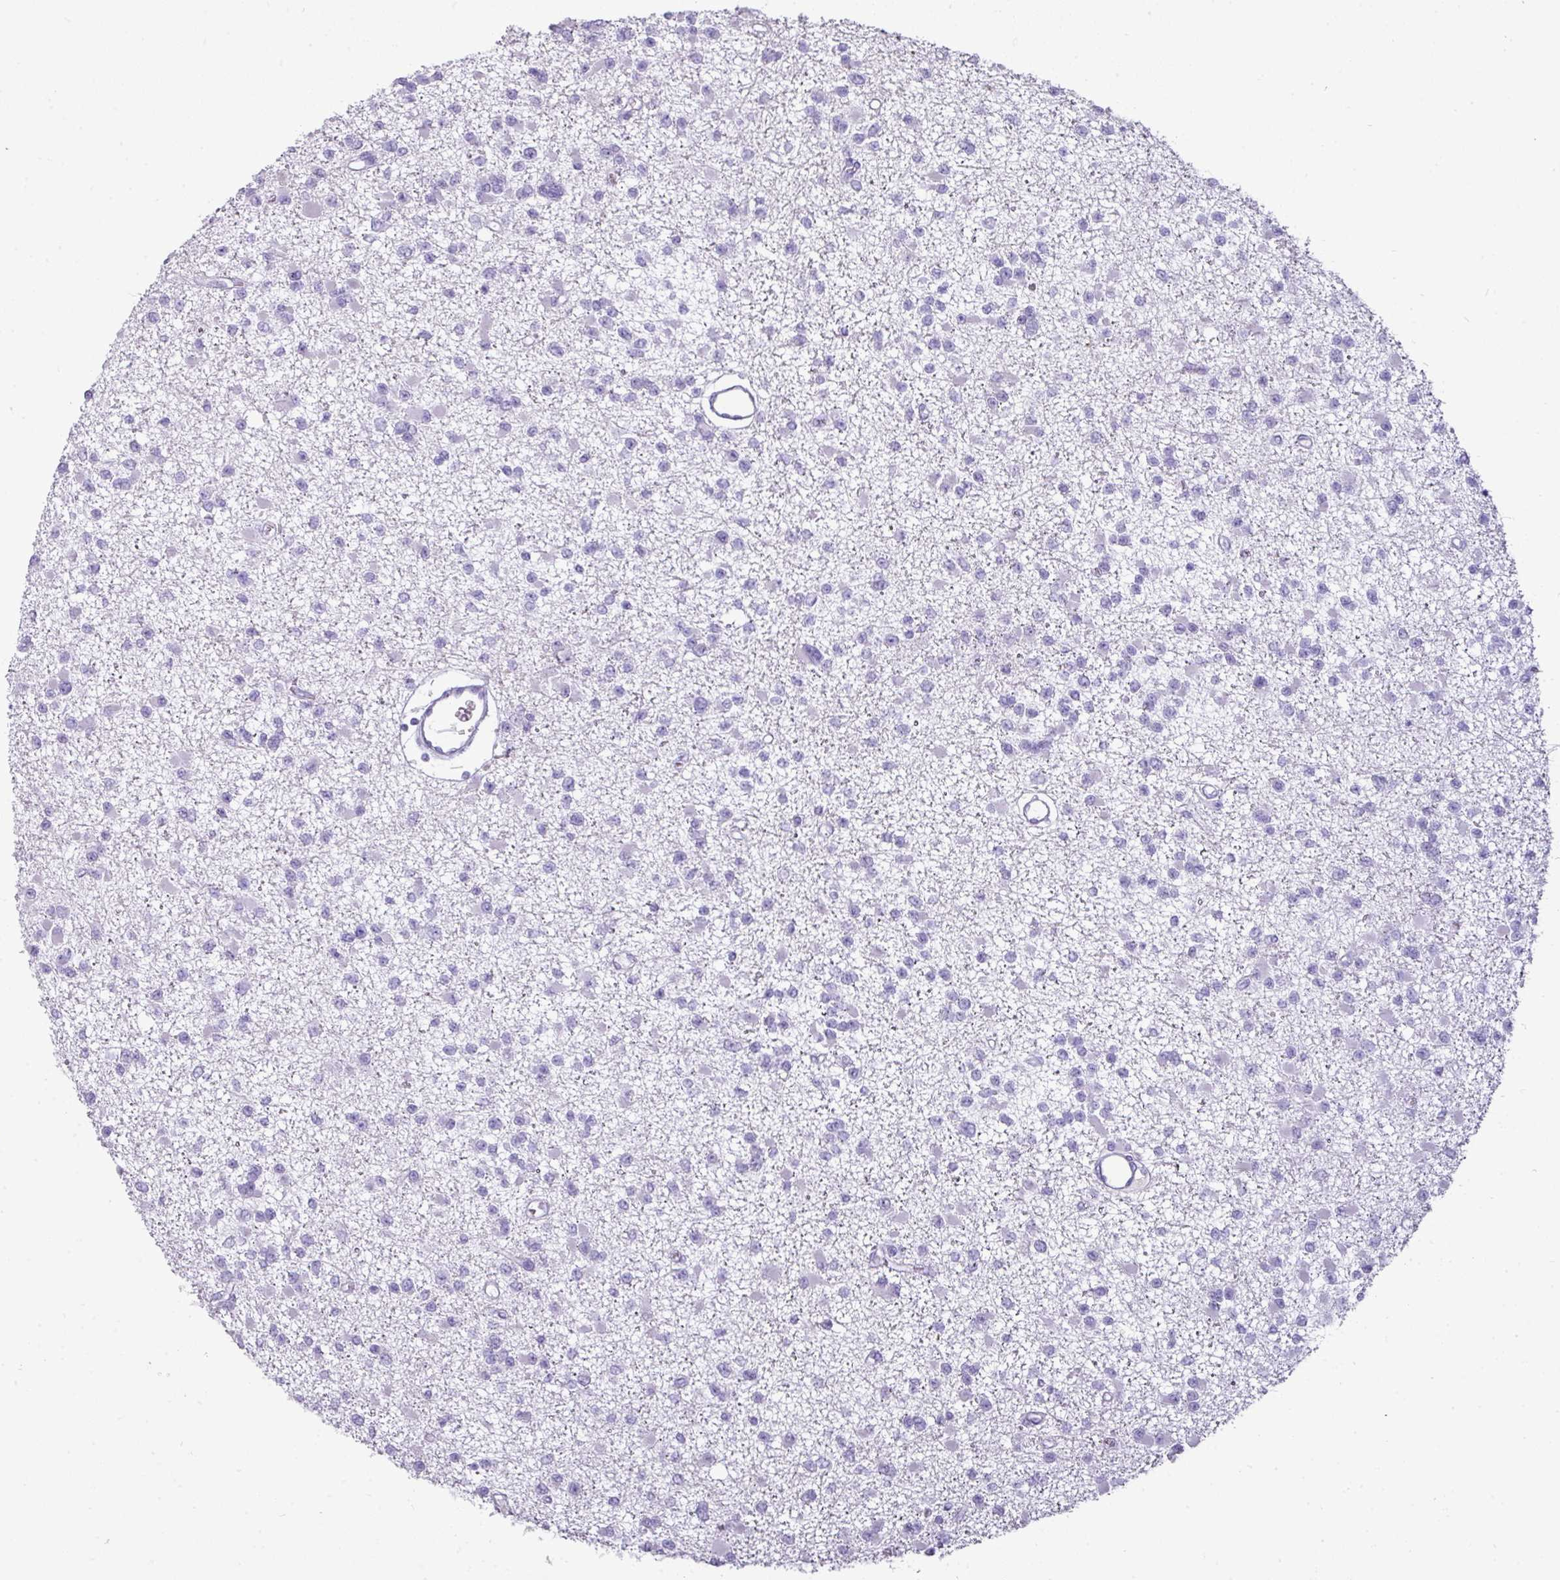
{"staining": {"intensity": "negative", "quantity": "none", "location": "none"}, "tissue": "glioma", "cell_type": "Tumor cells", "image_type": "cancer", "snomed": [{"axis": "morphology", "description": "Glioma, malignant, Low grade"}, {"axis": "topography", "description": "Brain"}], "caption": "Tumor cells are negative for protein expression in human malignant glioma (low-grade).", "gene": "GSTA3", "patient": {"sex": "female", "age": 22}}